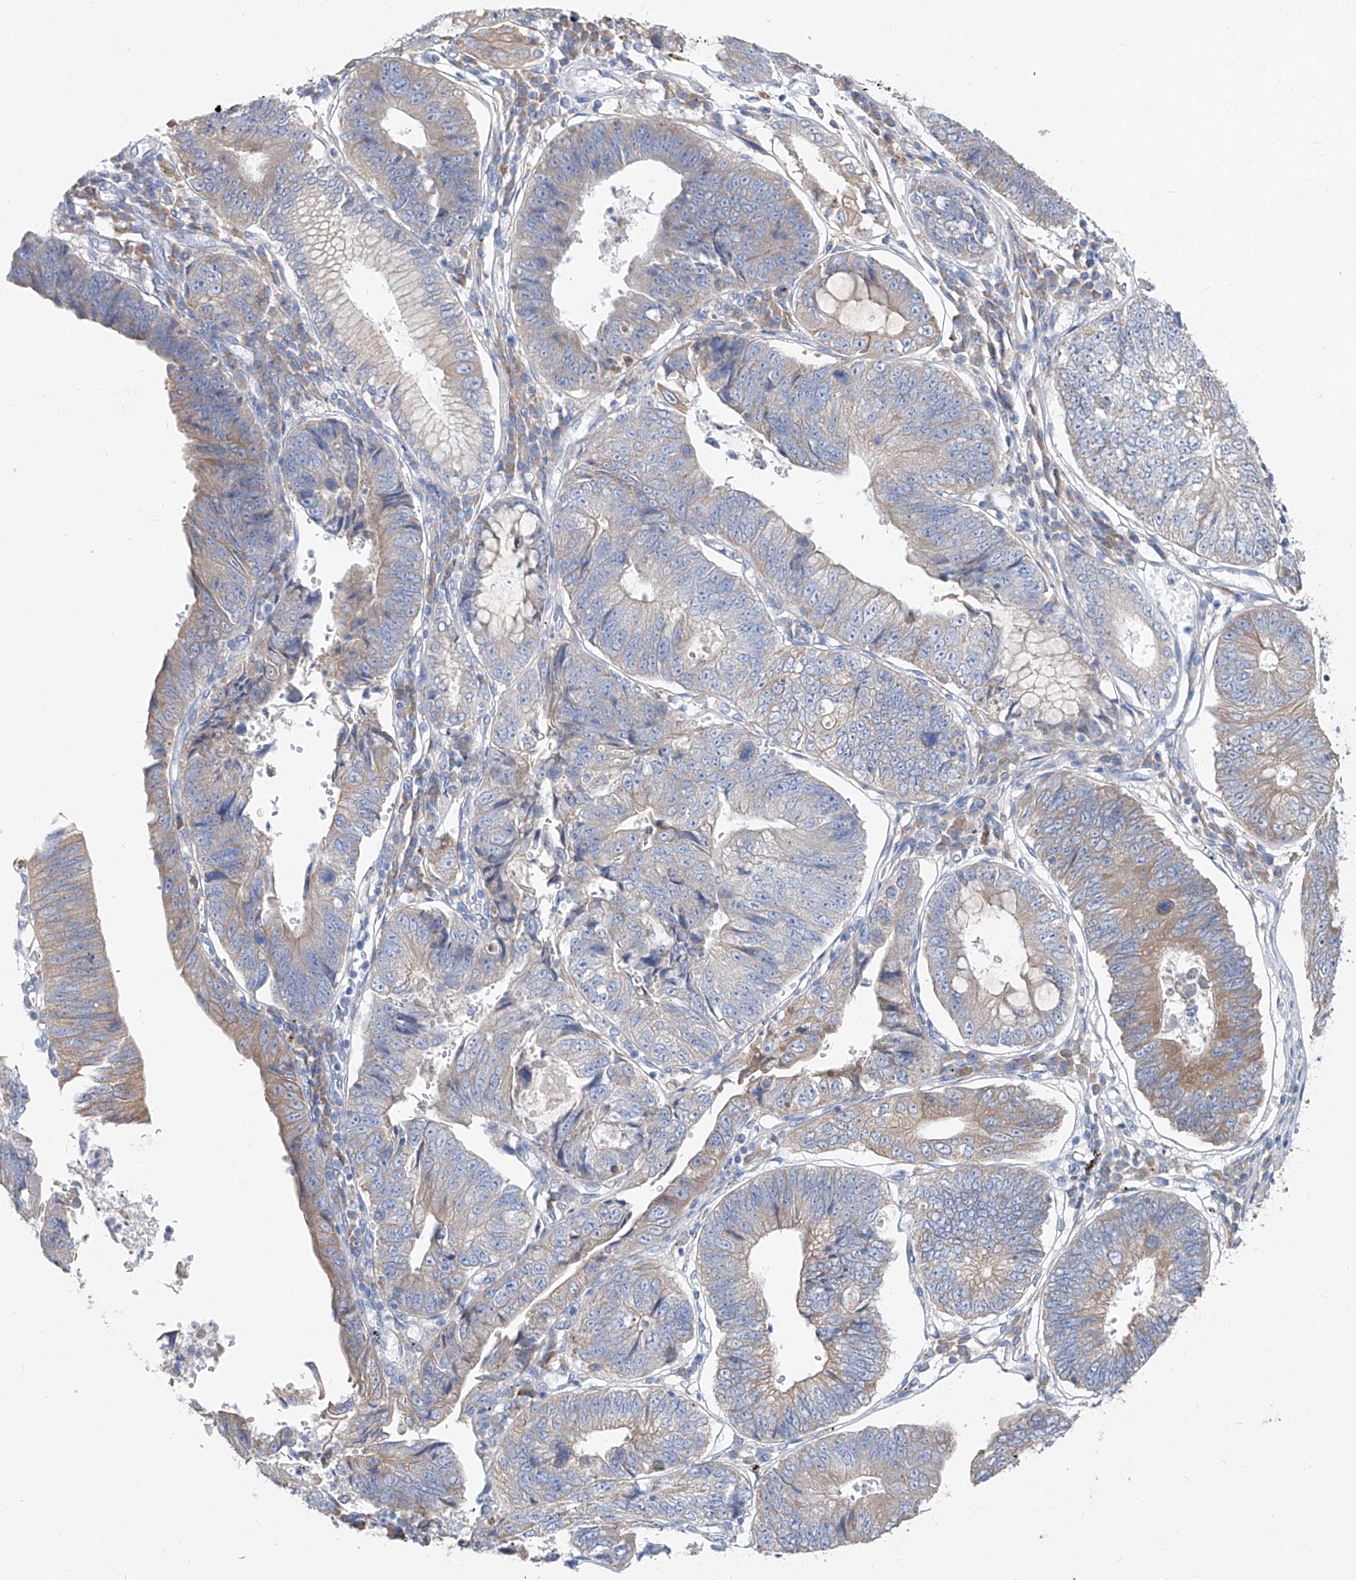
{"staining": {"intensity": "weak", "quantity": "25%-75%", "location": "cytoplasmic/membranous"}, "tissue": "stomach cancer", "cell_type": "Tumor cells", "image_type": "cancer", "snomed": [{"axis": "morphology", "description": "Adenocarcinoma, NOS"}, {"axis": "topography", "description": "Stomach"}], "caption": "This histopathology image demonstrates immunohistochemistry (IHC) staining of stomach cancer, with low weak cytoplasmic/membranous expression in about 25%-75% of tumor cells.", "gene": "UFL1", "patient": {"sex": "male", "age": 59}}